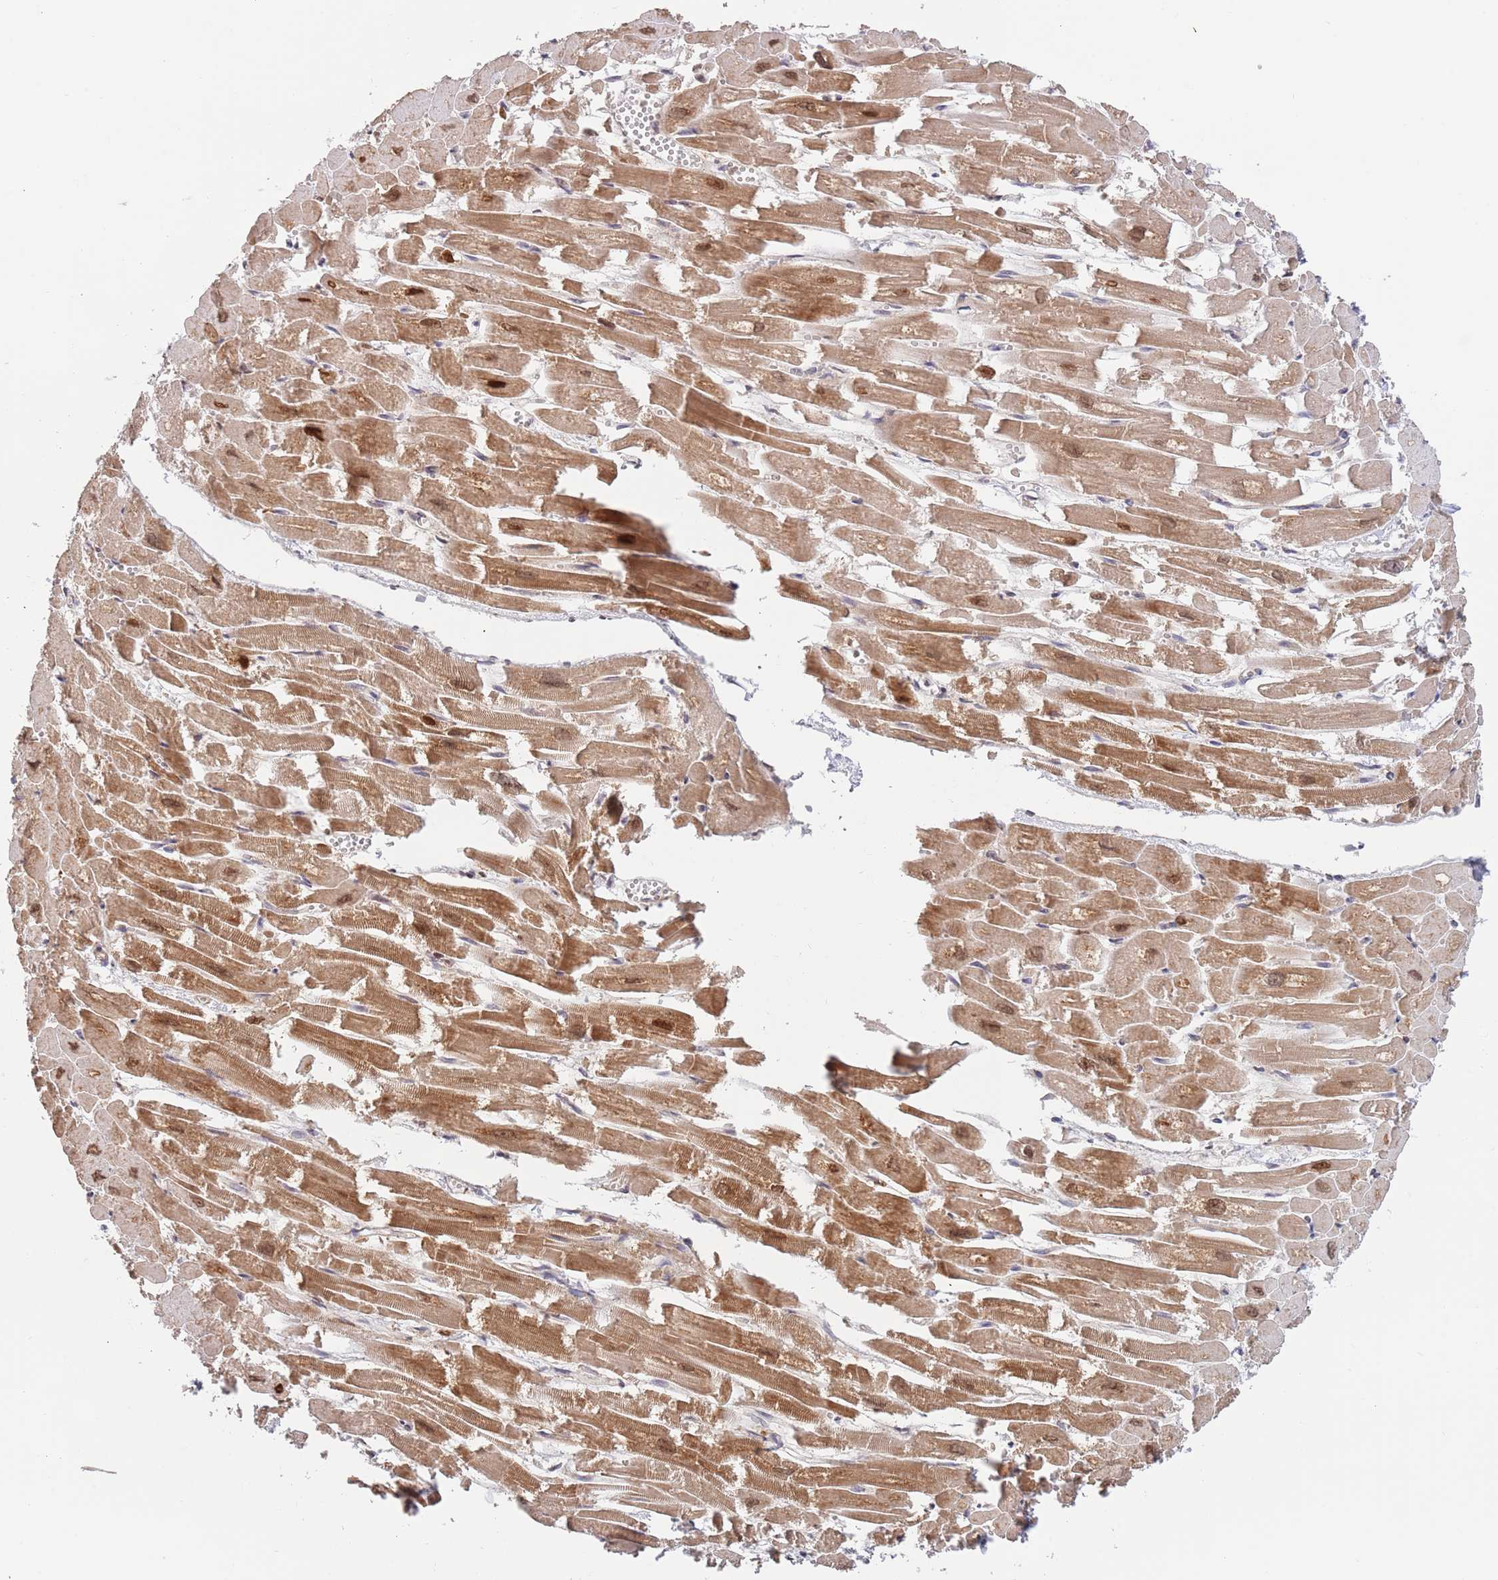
{"staining": {"intensity": "moderate", "quantity": ">75%", "location": "cytoplasmic/membranous,nuclear"}, "tissue": "heart muscle", "cell_type": "Cardiomyocytes", "image_type": "normal", "snomed": [{"axis": "morphology", "description": "Normal tissue, NOS"}, {"axis": "topography", "description": "Heart"}], "caption": "A photomicrograph showing moderate cytoplasmic/membranous,nuclear expression in about >75% of cardiomyocytes in normal heart muscle, as visualized by brown immunohistochemical staining.", "gene": "UQCC3", "patient": {"sex": "male", "age": 54}}